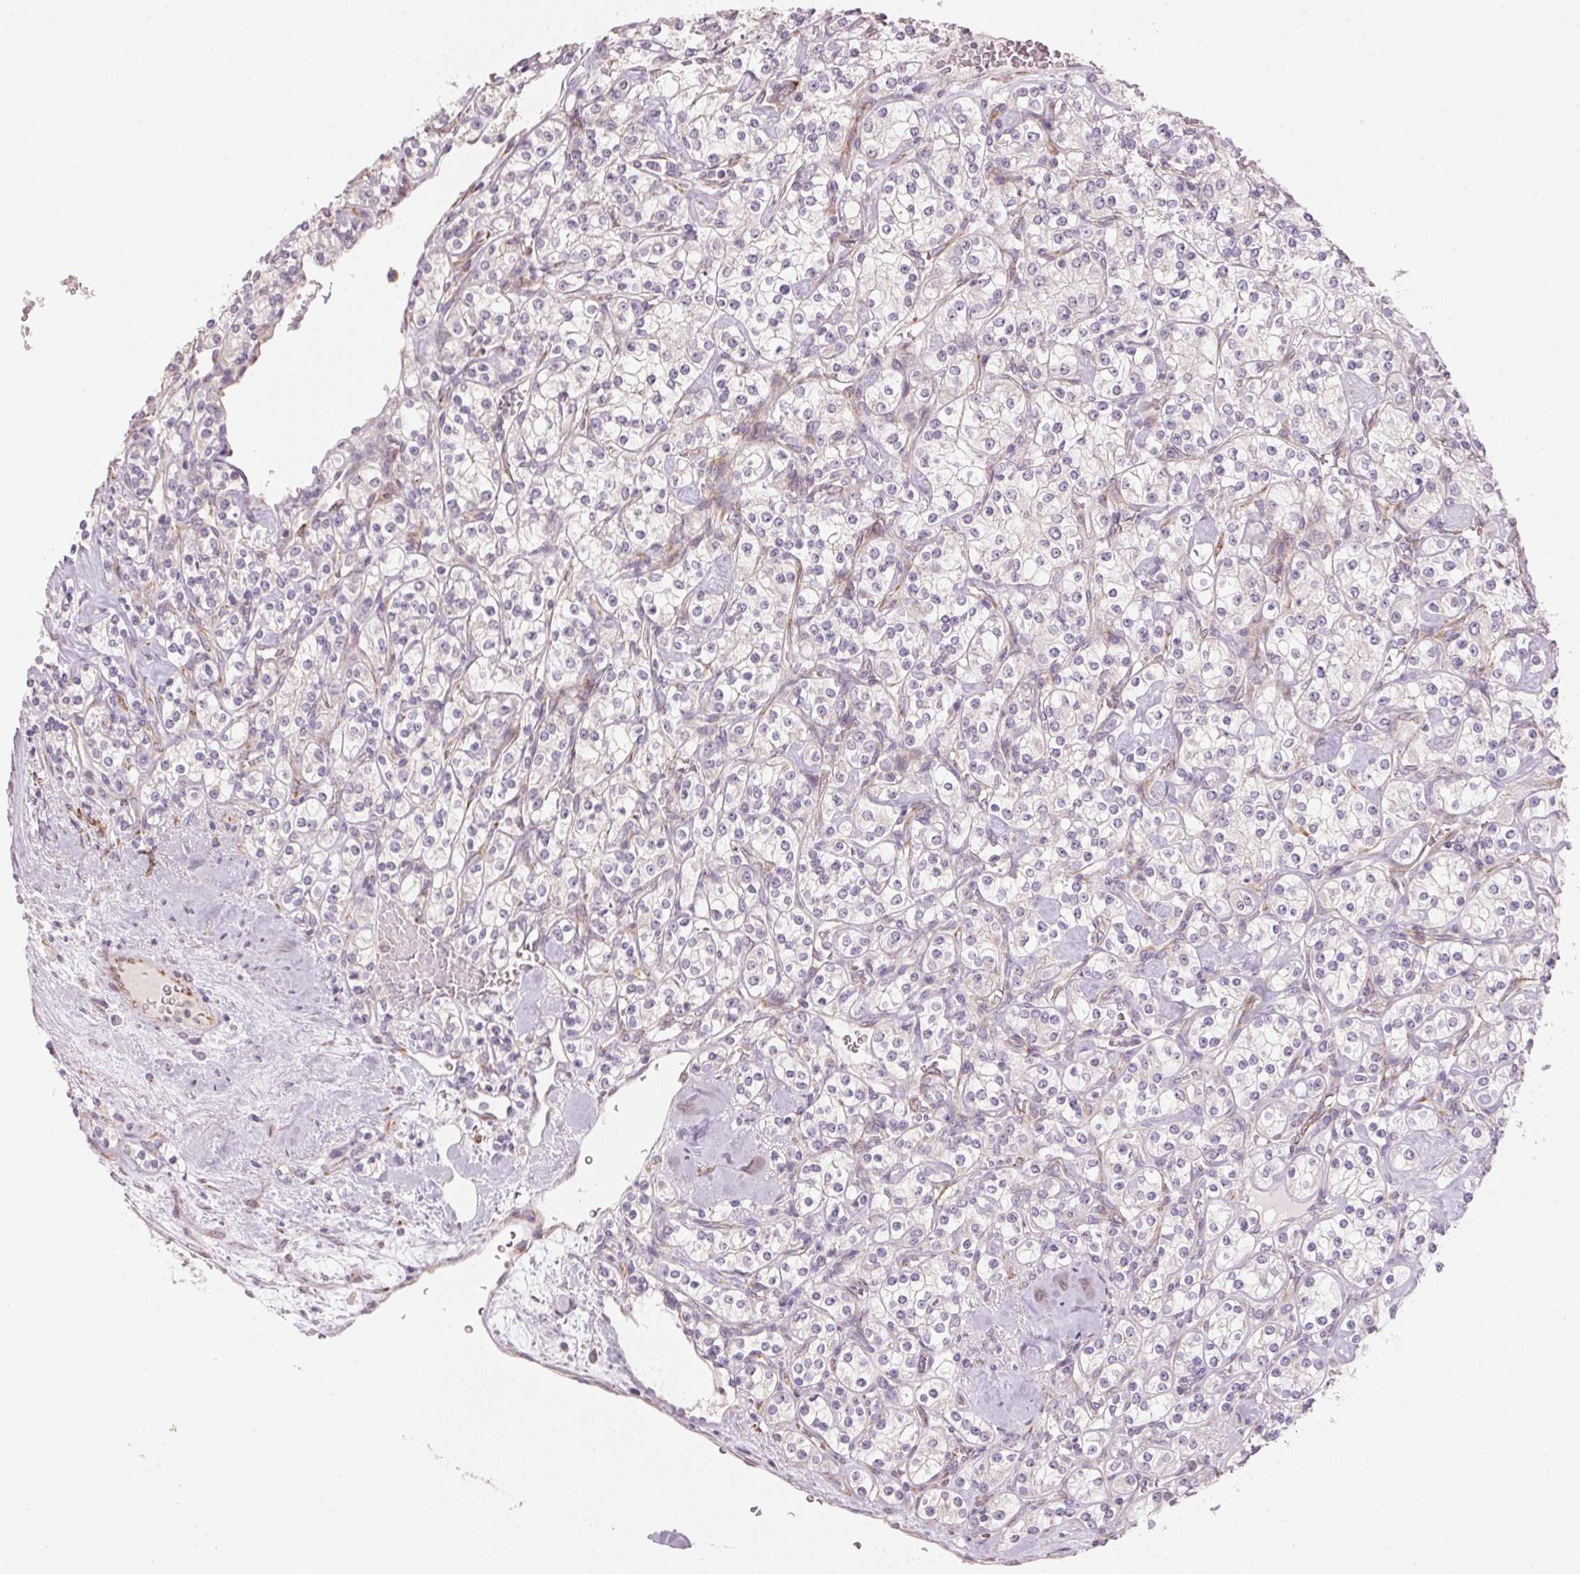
{"staining": {"intensity": "negative", "quantity": "none", "location": "none"}, "tissue": "renal cancer", "cell_type": "Tumor cells", "image_type": "cancer", "snomed": [{"axis": "morphology", "description": "Adenocarcinoma, NOS"}, {"axis": "topography", "description": "Kidney"}], "caption": "Adenocarcinoma (renal) was stained to show a protein in brown. There is no significant expression in tumor cells. (DAB immunohistochemistry with hematoxylin counter stain).", "gene": "BLOC1S2", "patient": {"sex": "male", "age": 77}}